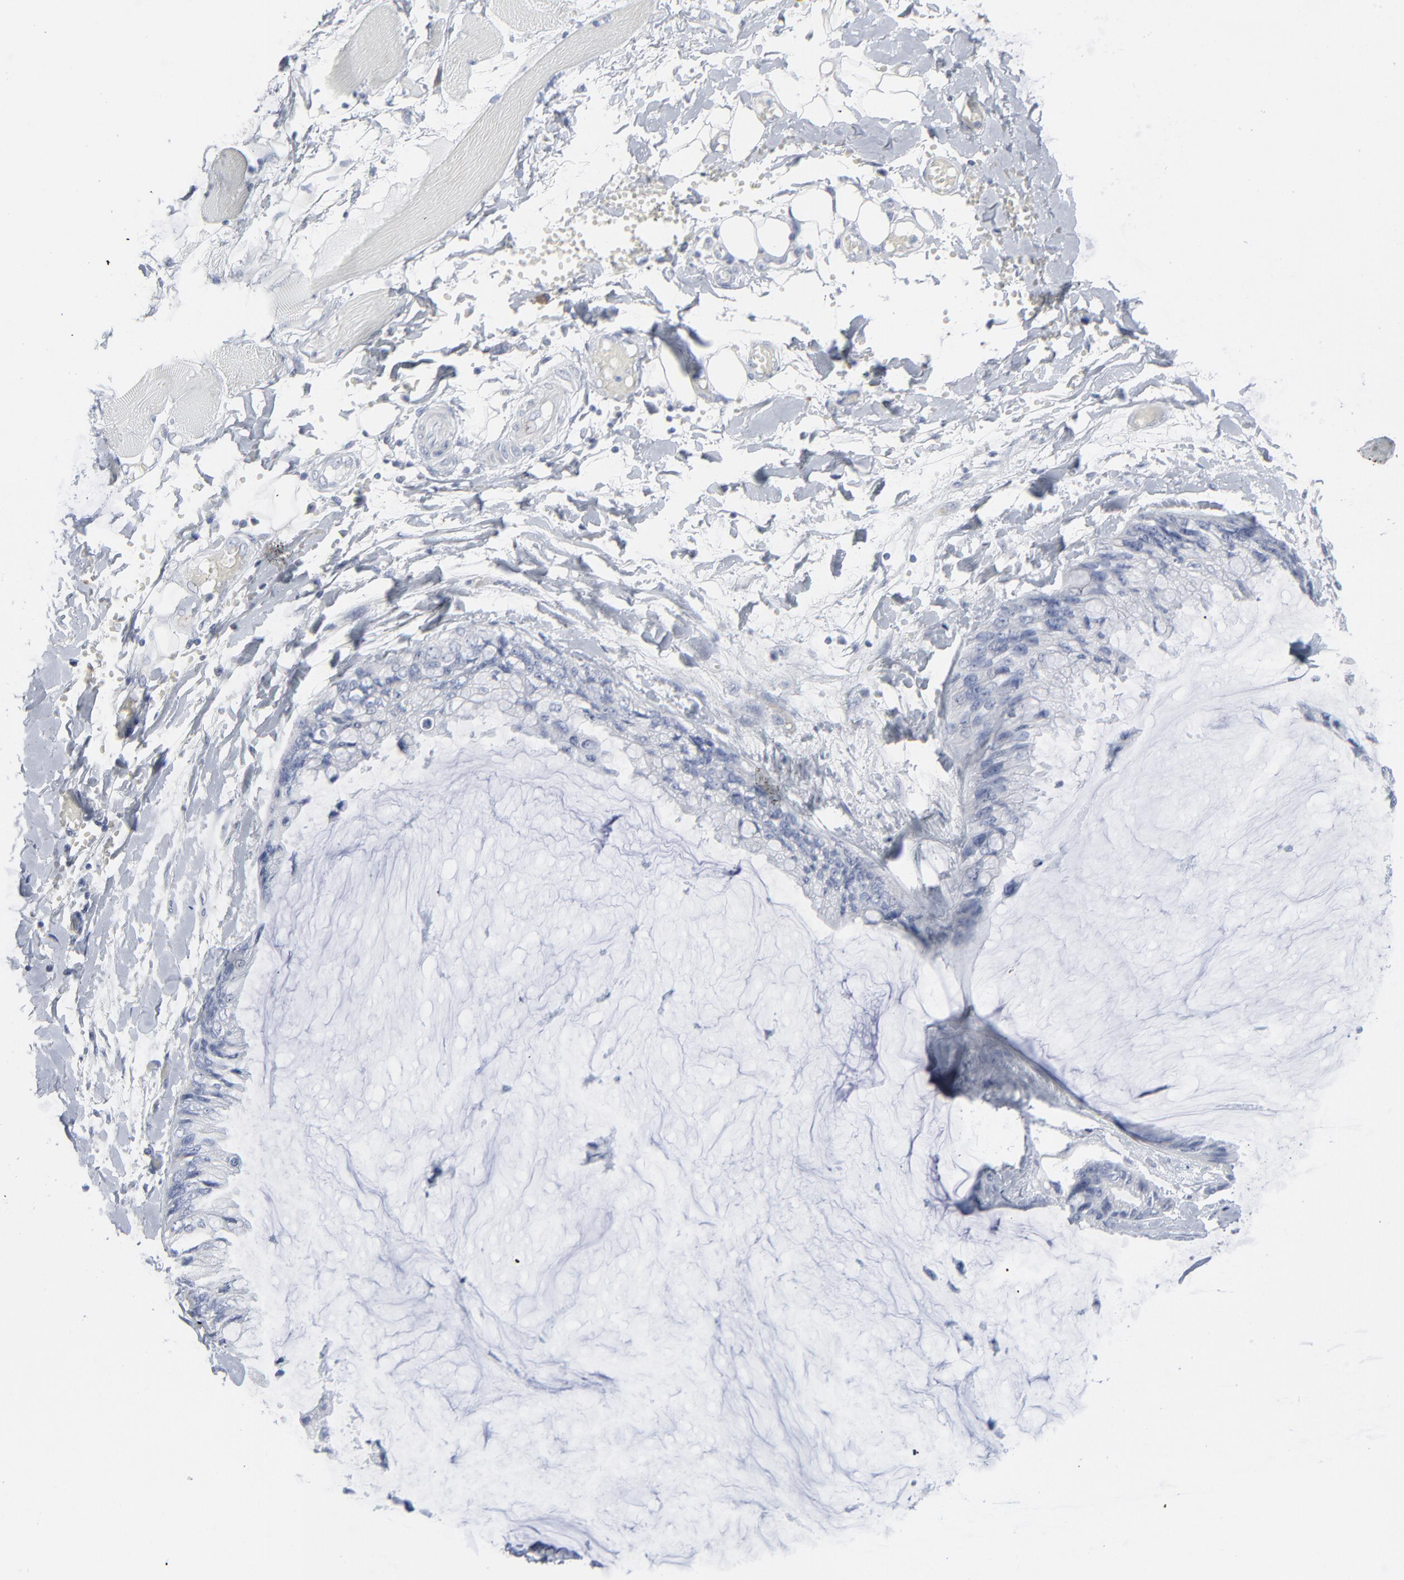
{"staining": {"intensity": "negative", "quantity": "none", "location": "none"}, "tissue": "ovarian cancer", "cell_type": "Tumor cells", "image_type": "cancer", "snomed": [{"axis": "morphology", "description": "Cystadenocarcinoma, mucinous, NOS"}, {"axis": "topography", "description": "Ovary"}], "caption": "Micrograph shows no protein expression in tumor cells of ovarian cancer tissue.", "gene": "PAGE1", "patient": {"sex": "female", "age": 39}}